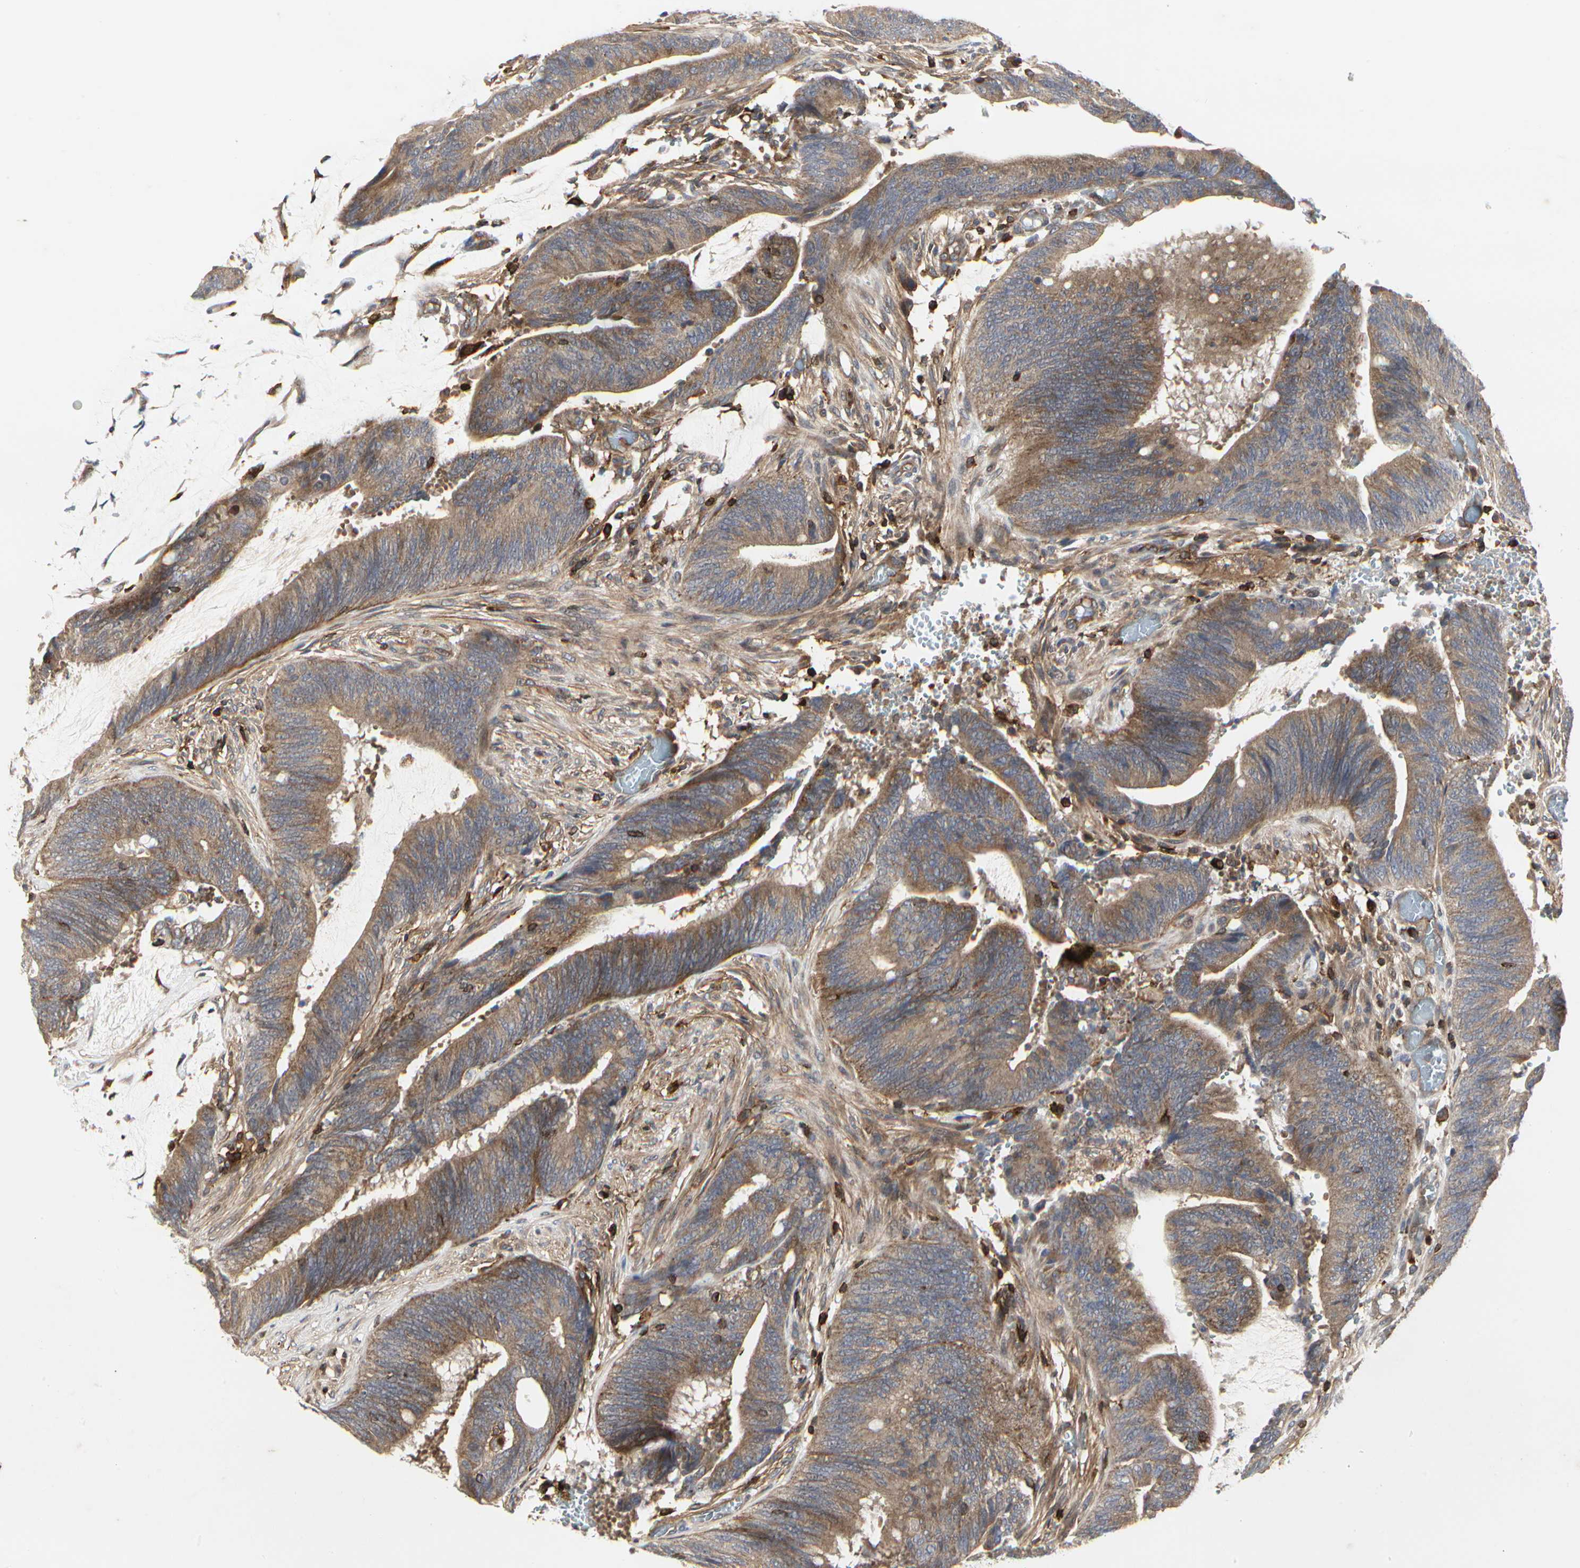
{"staining": {"intensity": "moderate", "quantity": ">75%", "location": "cytoplasmic/membranous"}, "tissue": "colorectal cancer", "cell_type": "Tumor cells", "image_type": "cancer", "snomed": [{"axis": "morphology", "description": "Adenocarcinoma, NOS"}, {"axis": "topography", "description": "Rectum"}], "caption": "Immunohistochemistry (IHC) staining of colorectal cancer, which demonstrates medium levels of moderate cytoplasmic/membranous expression in approximately >75% of tumor cells indicating moderate cytoplasmic/membranous protein staining. The staining was performed using DAB (brown) for protein detection and nuclei were counterstained in hematoxylin (blue).", "gene": "NAPG", "patient": {"sex": "female", "age": 66}}